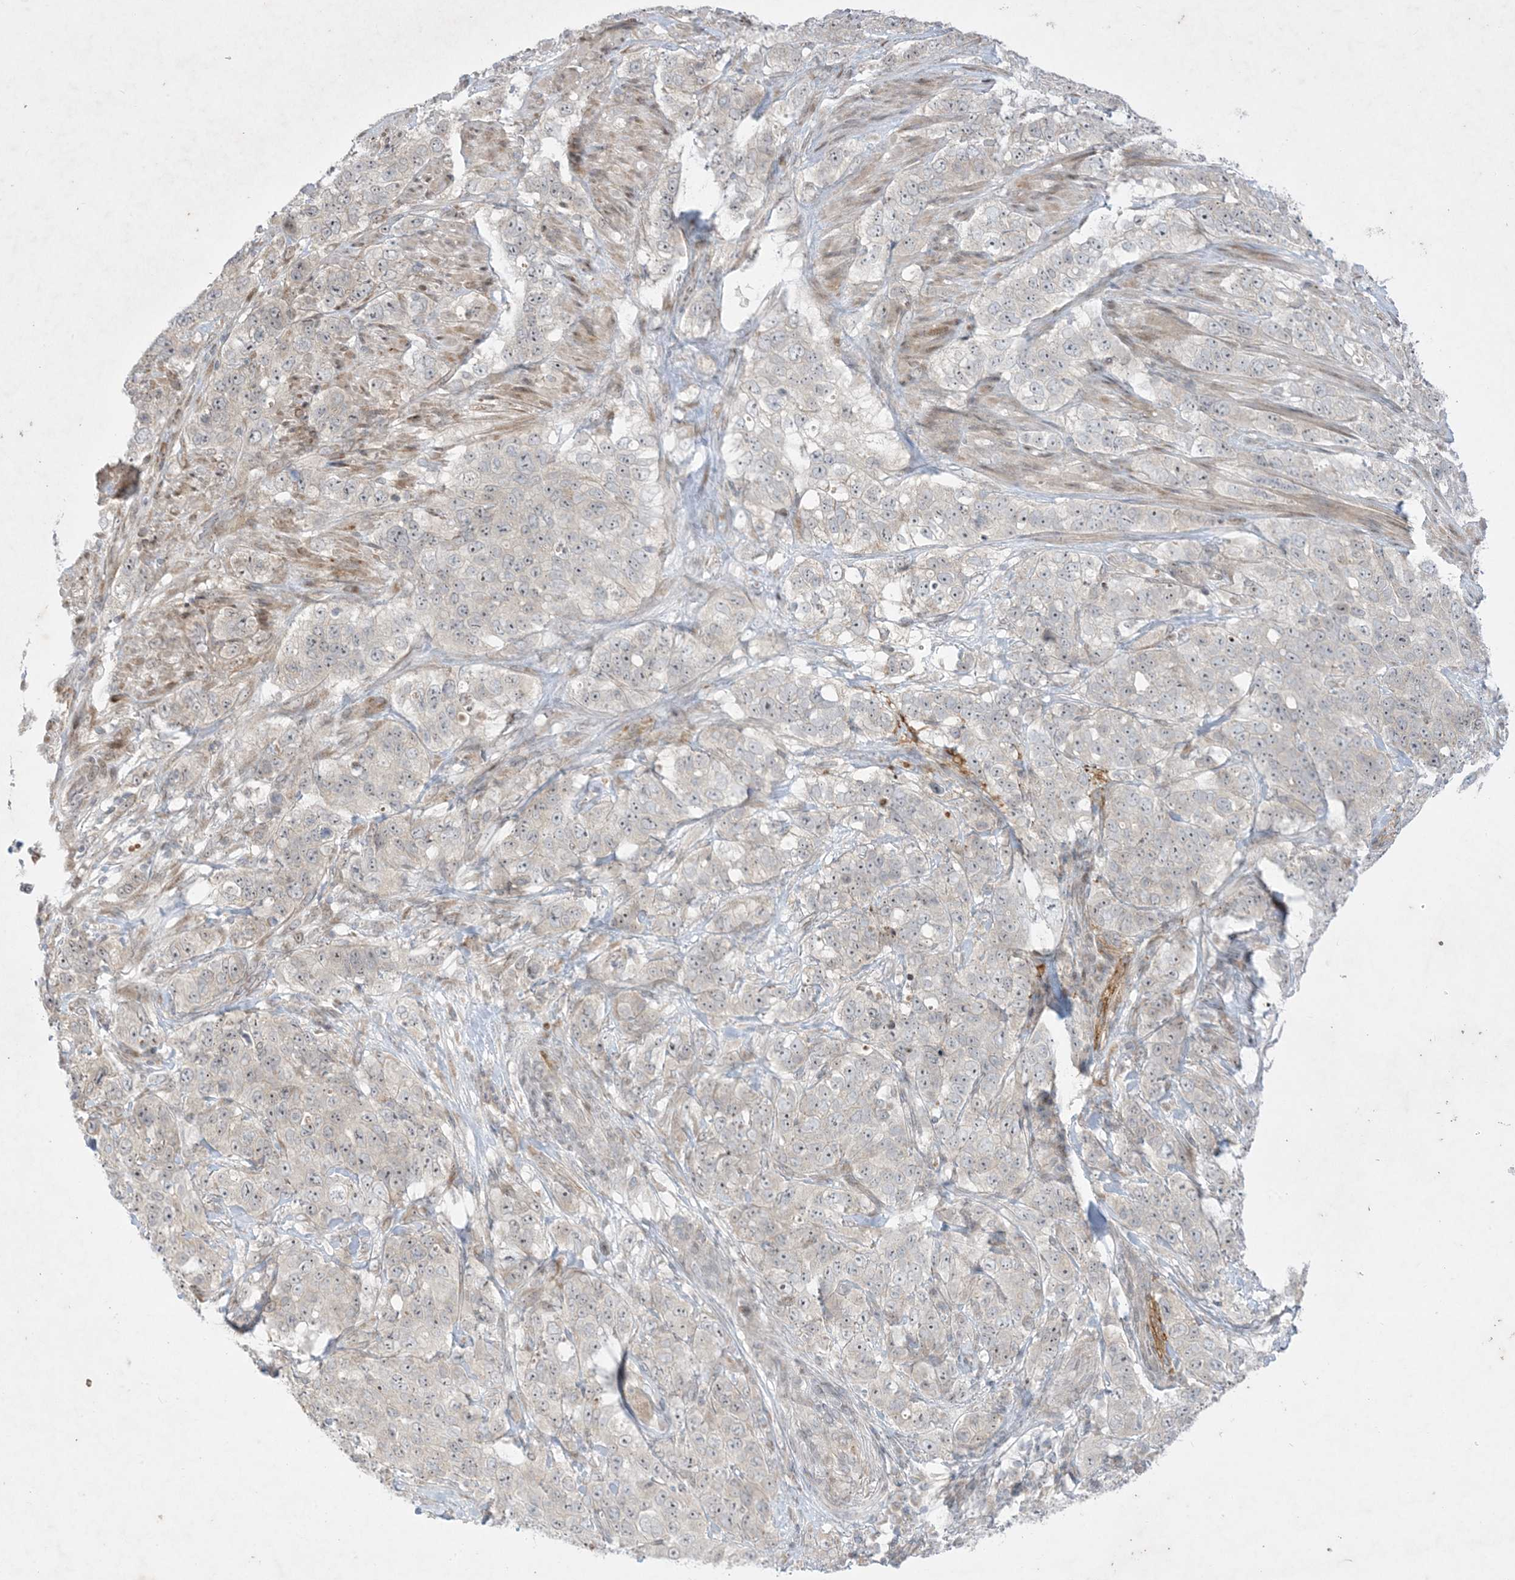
{"staining": {"intensity": "weak", "quantity": "<25%", "location": "nuclear"}, "tissue": "stomach cancer", "cell_type": "Tumor cells", "image_type": "cancer", "snomed": [{"axis": "morphology", "description": "Adenocarcinoma, NOS"}, {"axis": "topography", "description": "Stomach"}], "caption": "Immunohistochemistry (IHC) of human stomach adenocarcinoma reveals no staining in tumor cells. Brightfield microscopy of immunohistochemistry (IHC) stained with DAB (3,3'-diaminobenzidine) (brown) and hematoxylin (blue), captured at high magnification.", "gene": "SOGA3", "patient": {"sex": "male", "age": 48}}